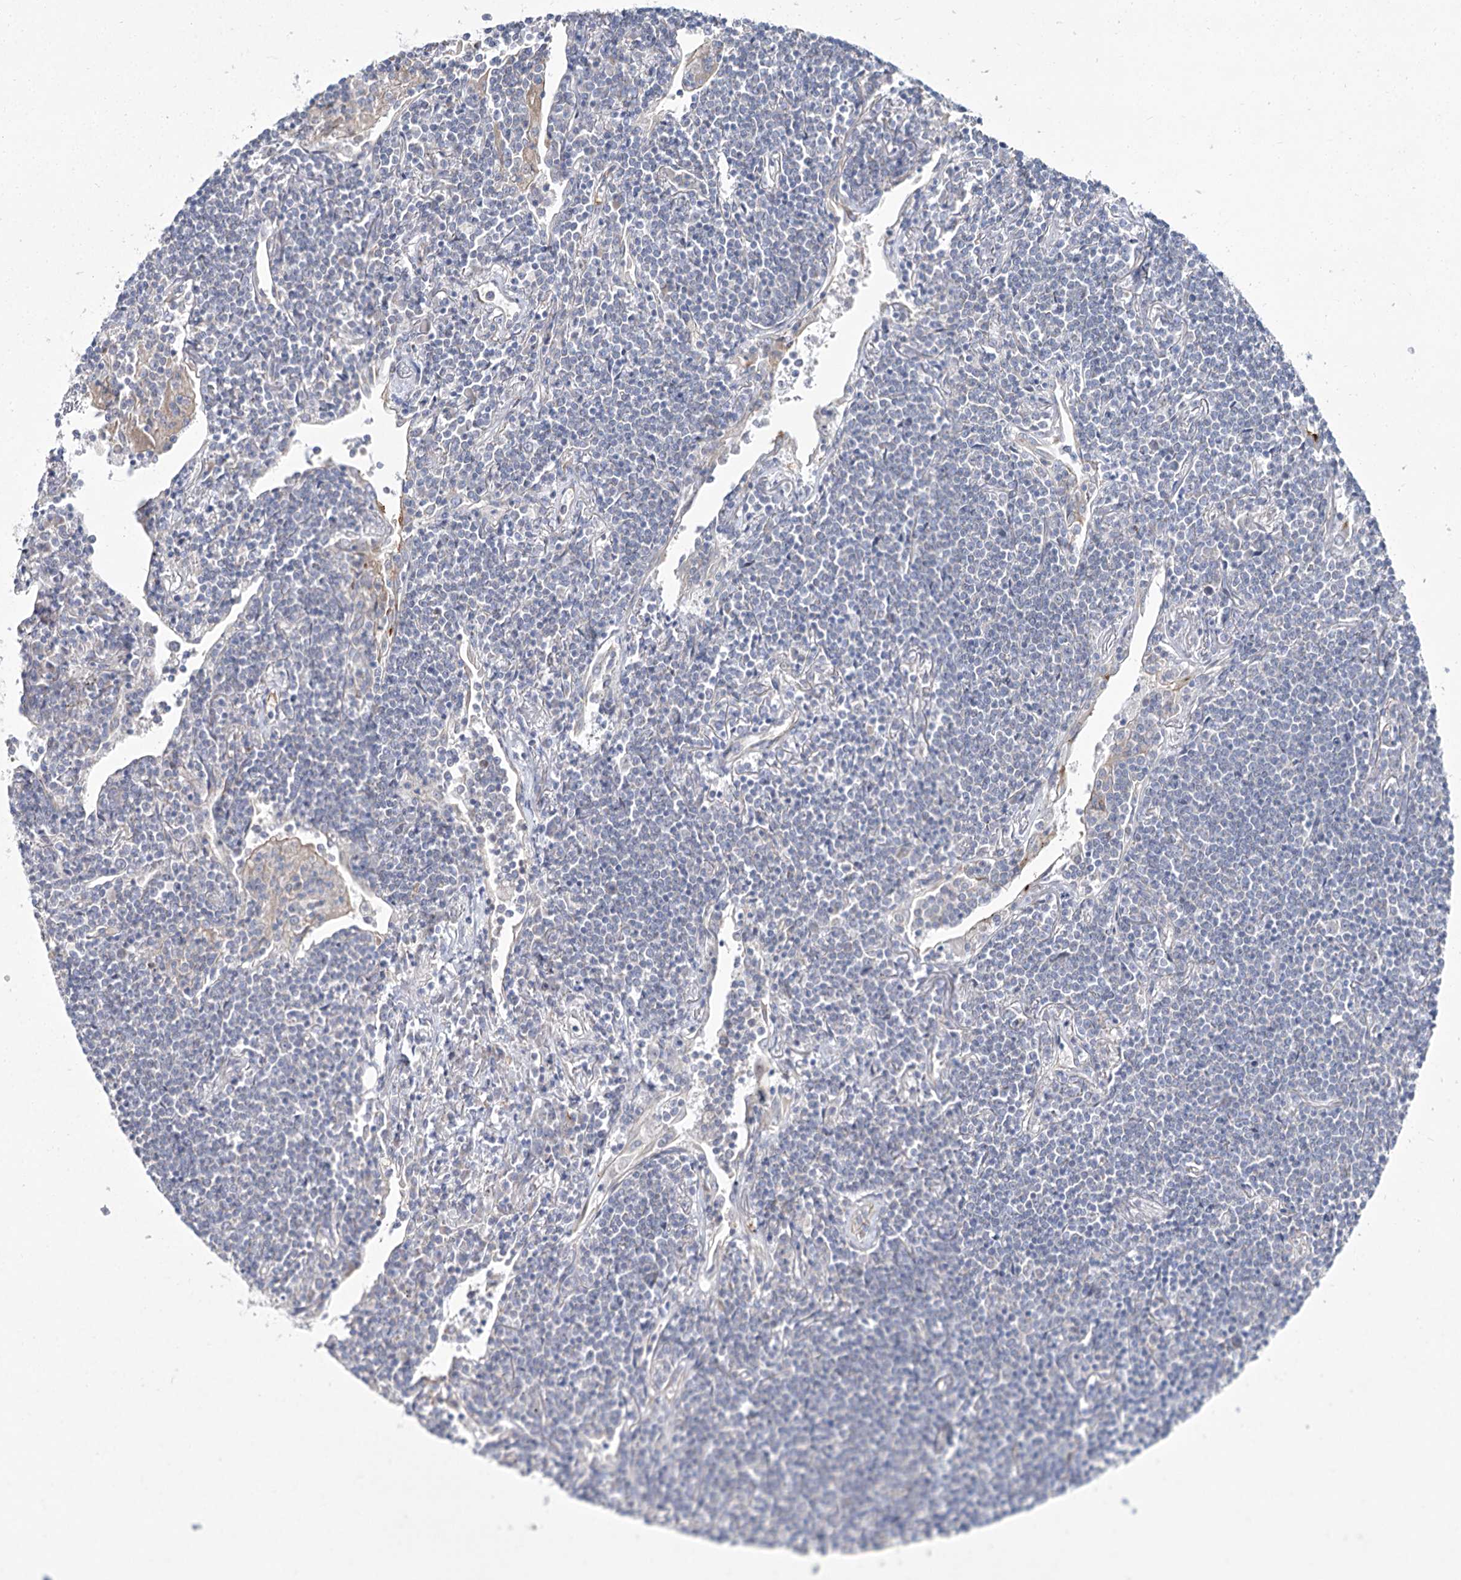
{"staining": {"intensity": "negative", "quantity": "none", "location": "none"}, "tissue": "lymphoma", "cell_type": "Tumor cells", "image_type": "cancer", "snomed": [{"axis": "morphology", "description": "Malignant lymphoma, non-Hodgkin's type, Low grade"}, {"axis": "topography", "description": "Lung"}], "caption": "An image of lymphoma stained for a protein shows no brown staining in tumor cells.", "gene": "ARHGAP32", "patient": {"sex": "female", "age": 71}}